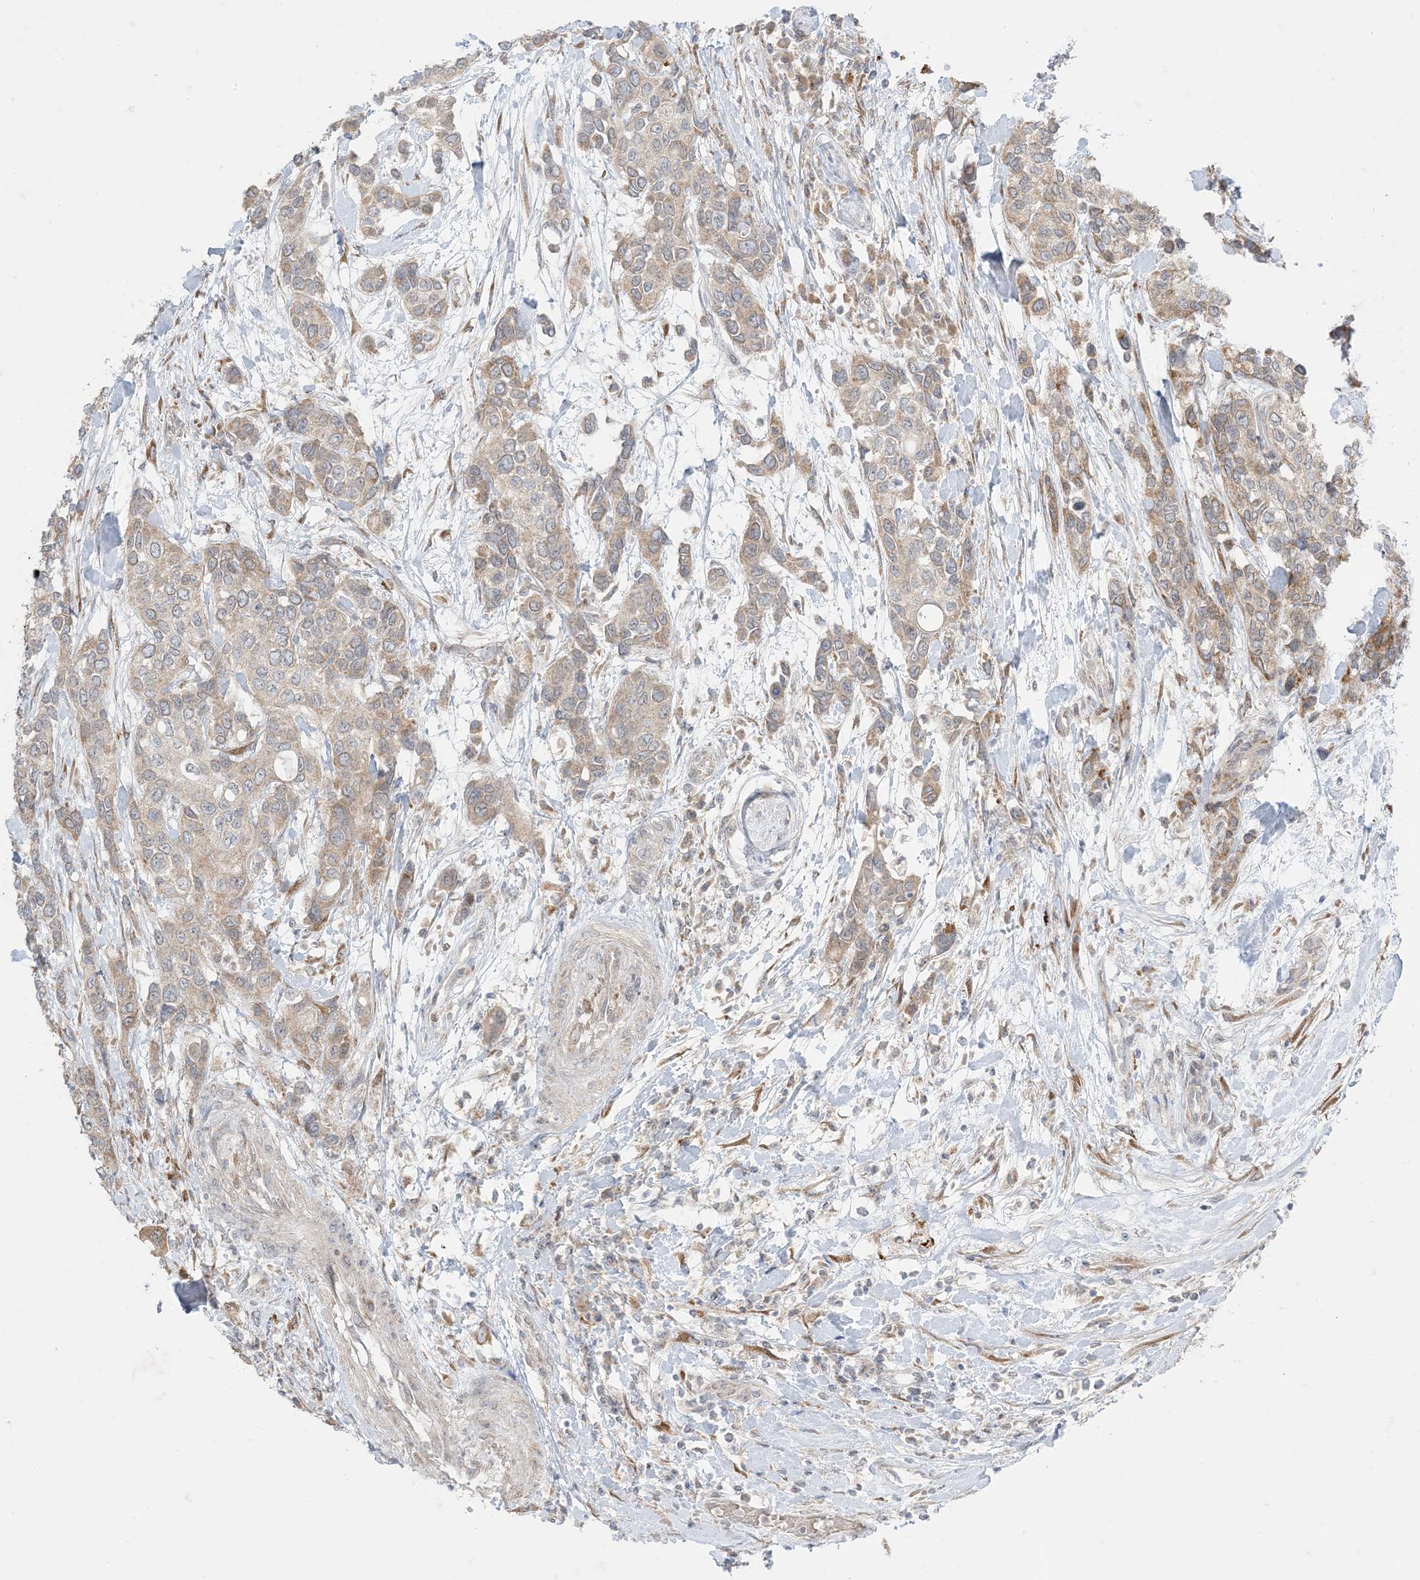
{"staining": {"intensity": "weak", "quantity": "<25%", "location": "cytoplasmic/membranous"}, "tissue": "urothelial cancer", "cell_type": "Tumor cells", "image_type": "cancer", "snomed": [{"axis": "morphology", "description": "Normal tissue, NOS"}, {"axis": "morphology", "description": "Urothelial carcinoma, High grade"}, {"axis": "topography", "description": "Vascular tissue"}, {"axis": "topography", "description": "Urinary bladder"}], "caption": "High power microscopy image of an immunohistochemistry histopathology image of urothelial cancer, revealing no significant expression in tumor cells.", "gene": "ODC1", "patient": {"sex": "female", "age": 56}}